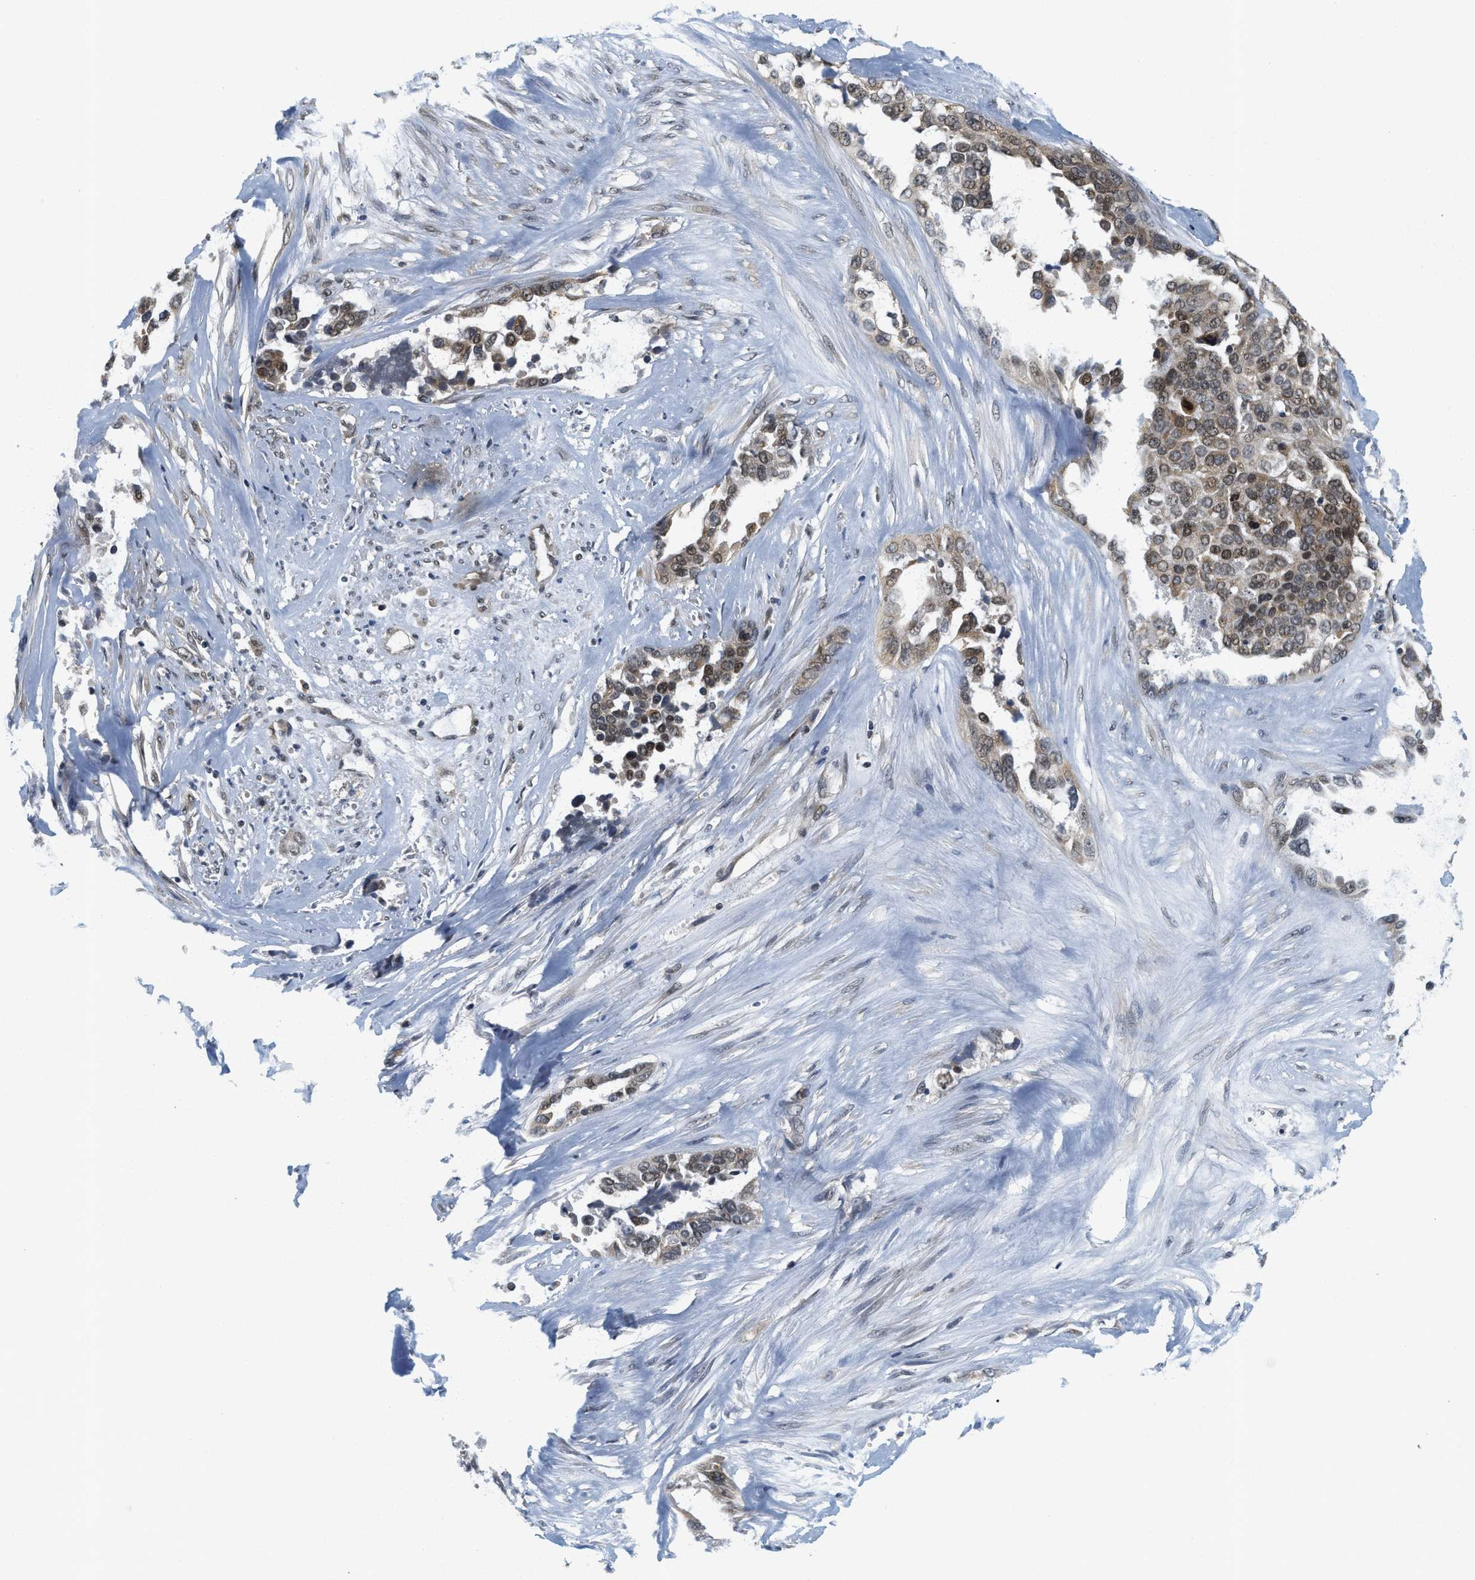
{"staining": {"intensity": "moderate", "quantity": "25%-75%", "location": "nuclear"}, "tissue": "ovarian cancer", "cell_type": "Tumor cells", "image_type": "cancer", "snomed": [{"axis": "morphology", "description": "Cystadenocarcinoma, serous, NOS"}, {"axis": "topography", "description": "Ovary"}], "caption": "Moderate nuclear staining for a protein is appreciated in approximately 25%-75% of tumor cells of ovarian serous cystadenocarcinoma using immunohistochemistry.", "gene": "KMT2A", "patient": {"sex": "female", "age": 44}}